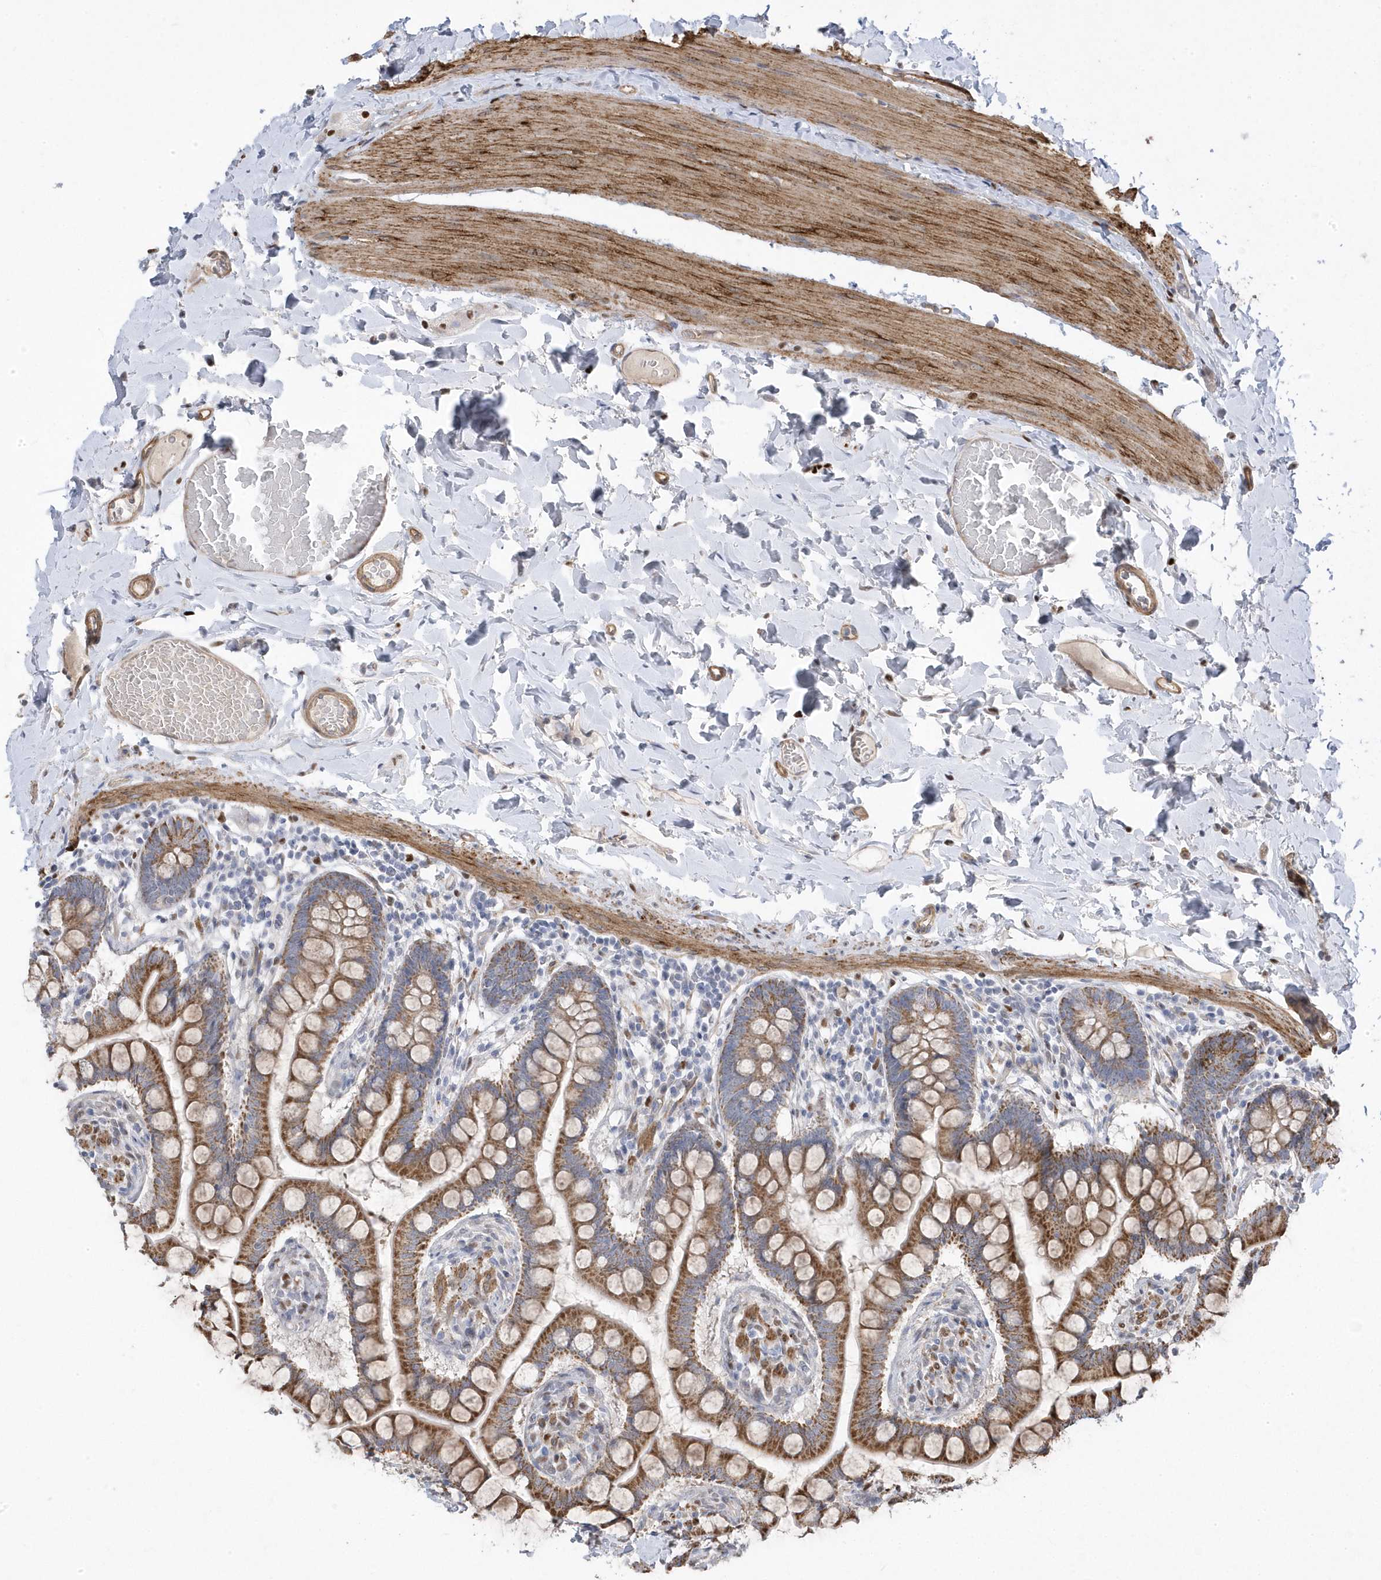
{"staining": {"intensity": "moderate", "quantity": ">75%", "location": "cytoplasmic/membranous"}, "tissue": "small intestine", "cell_type": "Glandular cells", "image_type": "normal", "snomed": [{"axis": "morphology", "description": "Normal tissue, NOS"}, {"axis": "topography", "description": "Small intestine"}], "caption": "About >75% of glandular cells in benign human small intestine show moderate cytoplasmic/membranous protein positivity as visualized by brown immunohistochemical staining.", "gene": "GTPBP6", "patient": {"sex": "male", "age": 41}}